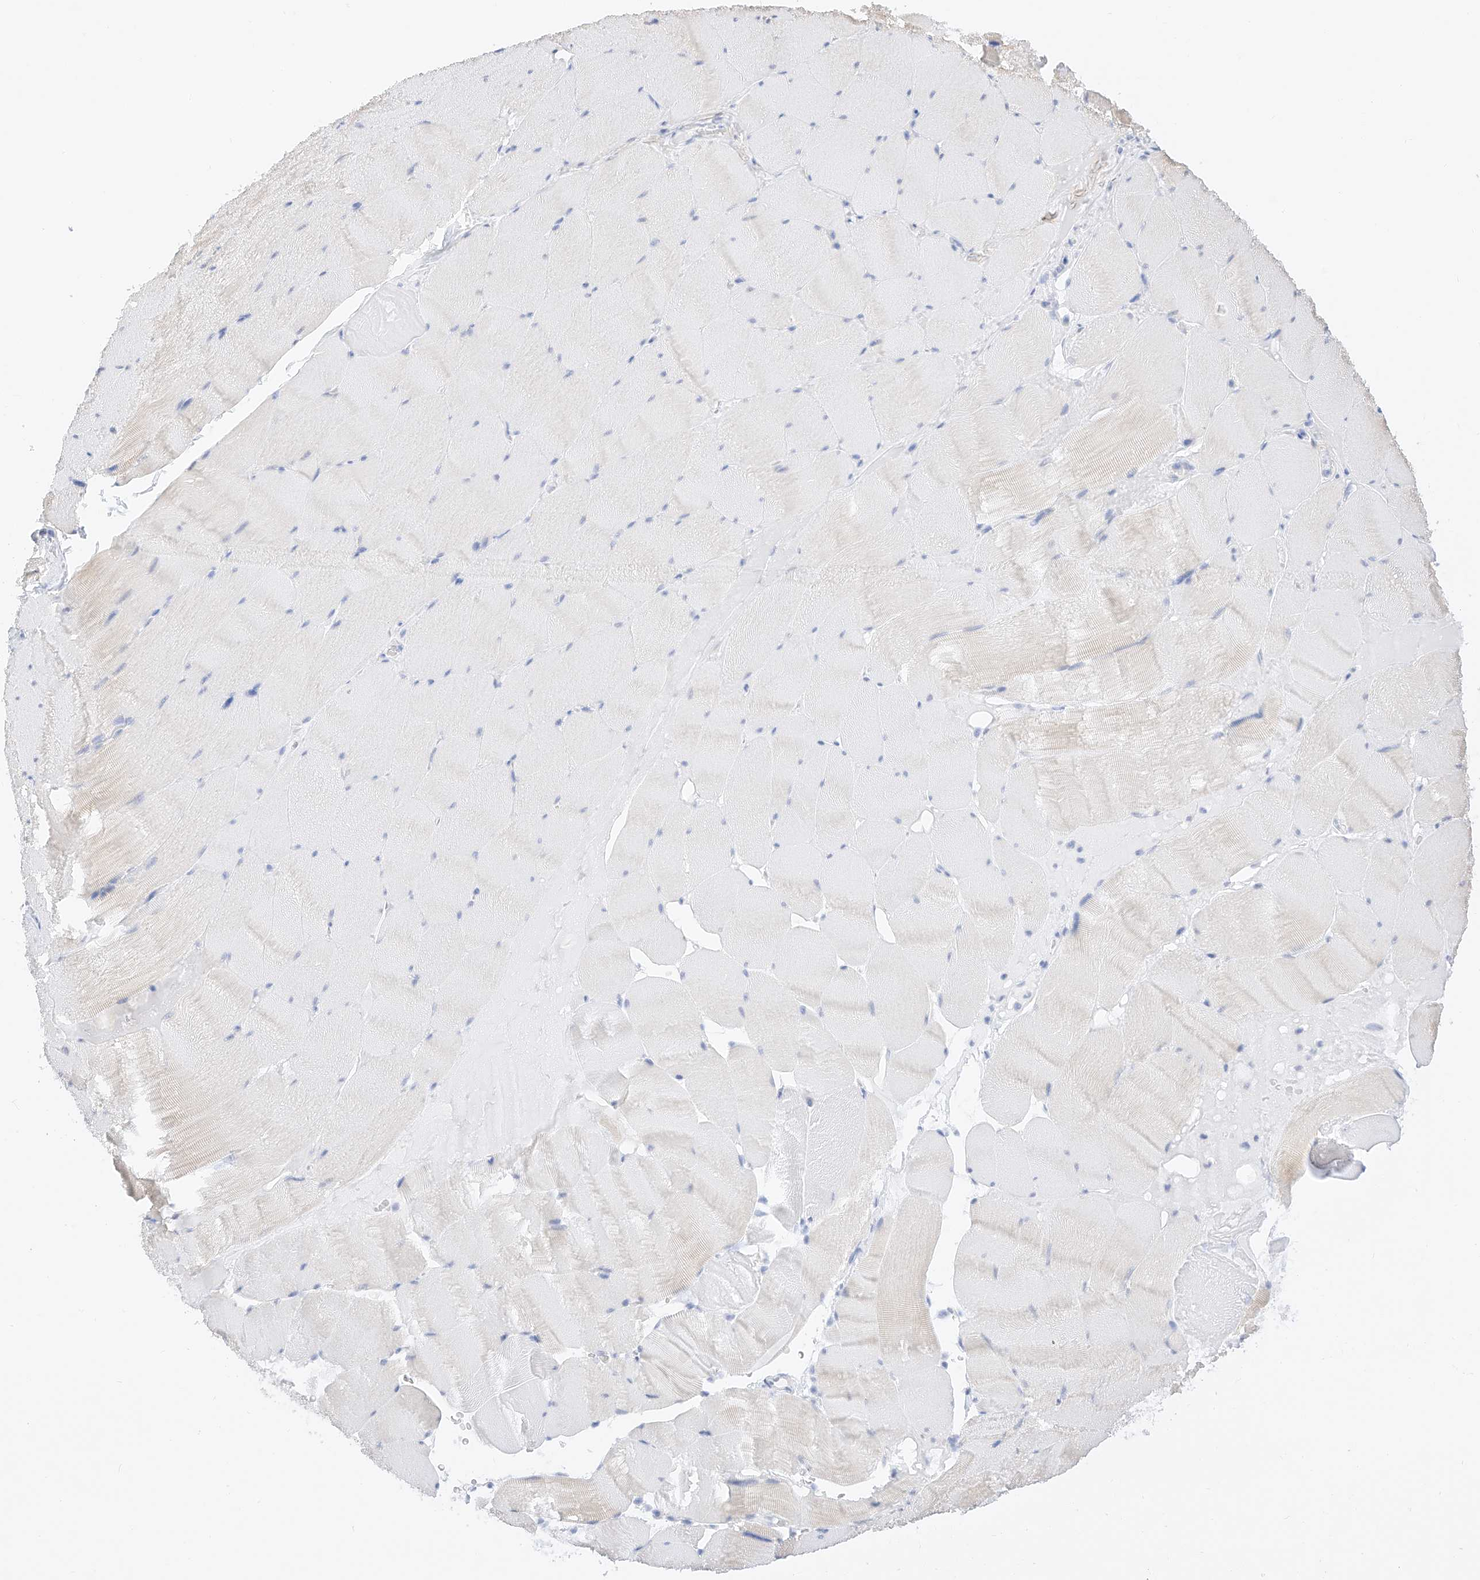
{"staining": {"intensity": "moderate", "quantity": "25%-75%", "location": "cytoplasmic/membranous,nuclear"}, "tissue": "skeletal muscle", "cell_type": "Myocytes", "image_type": "normal", "snomed": [{"axis": "morphology", "description": "Normal tissue, NOS"}, {"axis": "topography", "description": "Skeletal muscle"}], "caption": "A high-resolution image shows IHC staining of normal skeletal muscle, which shows moderate cytoplasmic/membranous,nuclear staining in approximately 25%-75% of myocytes. The staining is performed using DAB (3,3'-diaminobenzidine) brown chromogen to label protein expression. The nuclei are counter-stained blue using hematoxylin.", "gene": "ATXN7L2", "patient": {"sex": "male", "age": 62}}